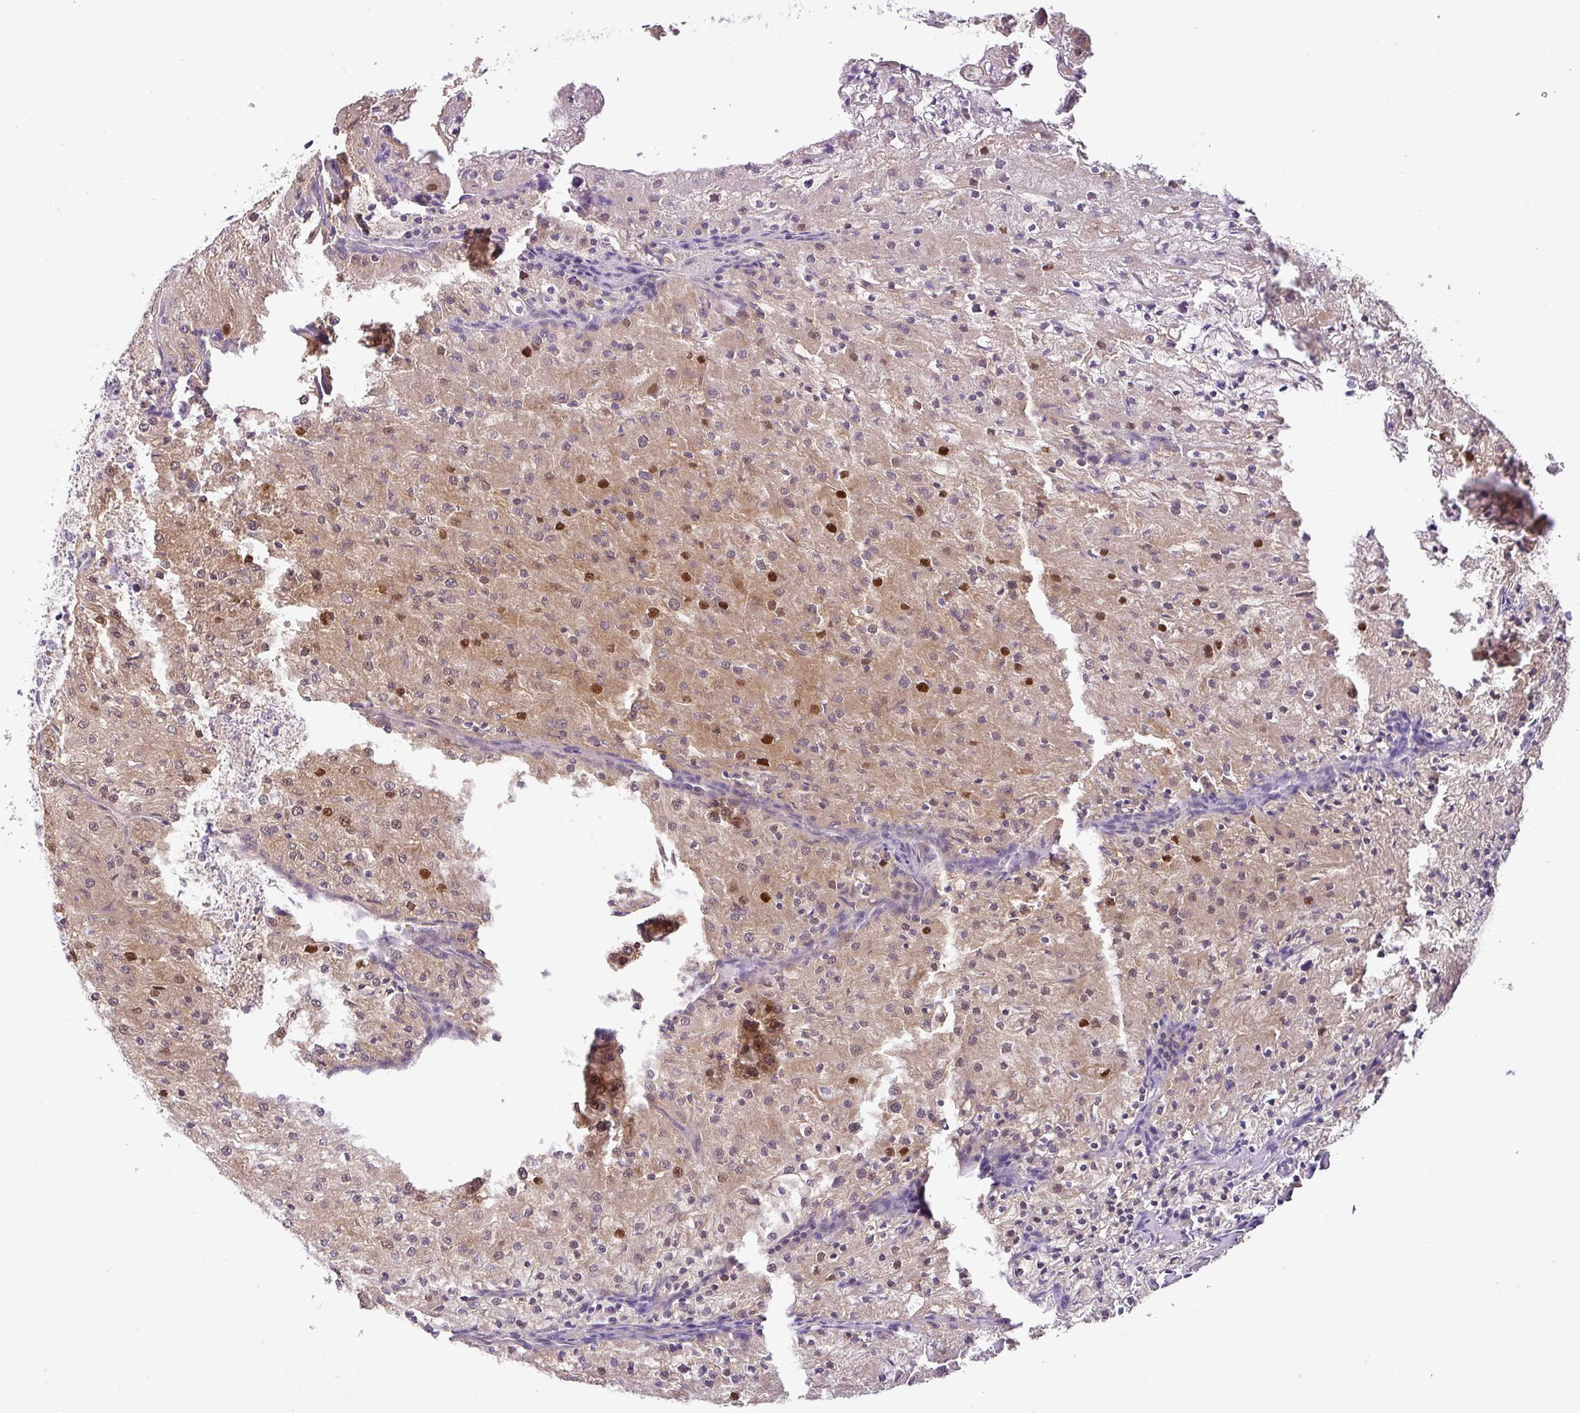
{"staining": {"intensity": "moderate", "quantity": "25%-75%", "location": "cytoplasmic/membranous,nuclear"}, "tissue": "renal cancer", "cell_type": "Tumor cells", "image_type": "cancer", "snomed": [{"axis": "morphology", "description": "Adenocarcinoma, NOS"}, {"axis": "topography", "description": "Kidney"}], "caption": "Renal cancer stained for a protein (brown) exhibits moderate cytoplasmic/membranous and nuclear positive positivity in about 25%-75% of tumor cells.", "gene": "HOXC13", "patient": {"sex": "female", "age": 74}}